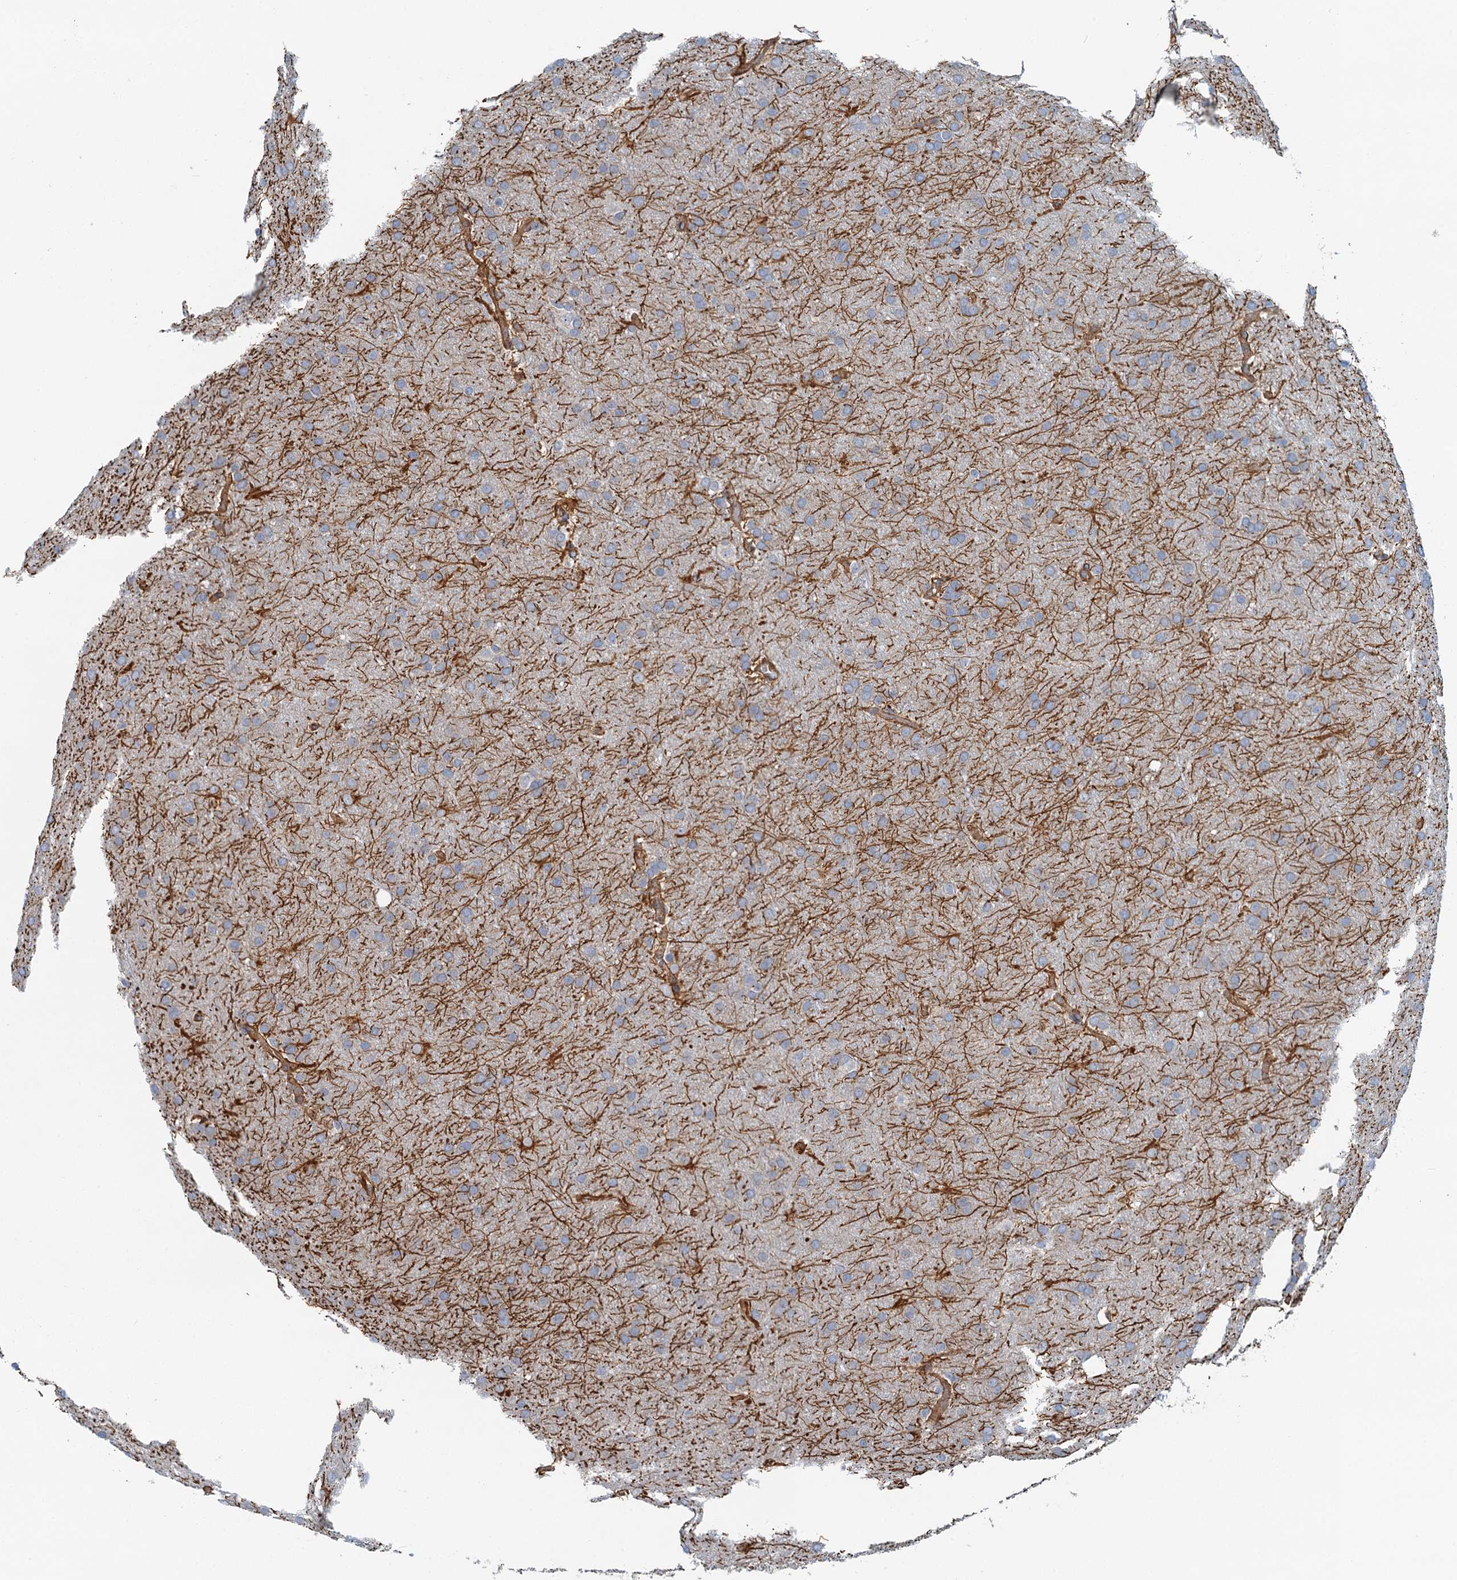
{"staining": {"intensity": "negative", "quantity": "none", "location": "none"}, "tissue": "glioma", "cell_type": "Tumor cells", "image_type": "cancer", "snomed": [{"axis": "morphology", "description": "Glioma, malignant, Low grade"}, {"axis": "topography", "description": "Brain"}], "caption": "High magnification brightfield microscopy of glioma stained with DAB (brown) and counterstained with hematoxylin (blue): tumor cells show no significant expression. (Immunohistochemistry (ihc), brightfield microscopy, high magnification).", "gene": "ROGDI", "patient": {"sex": "female", "age": 32}}